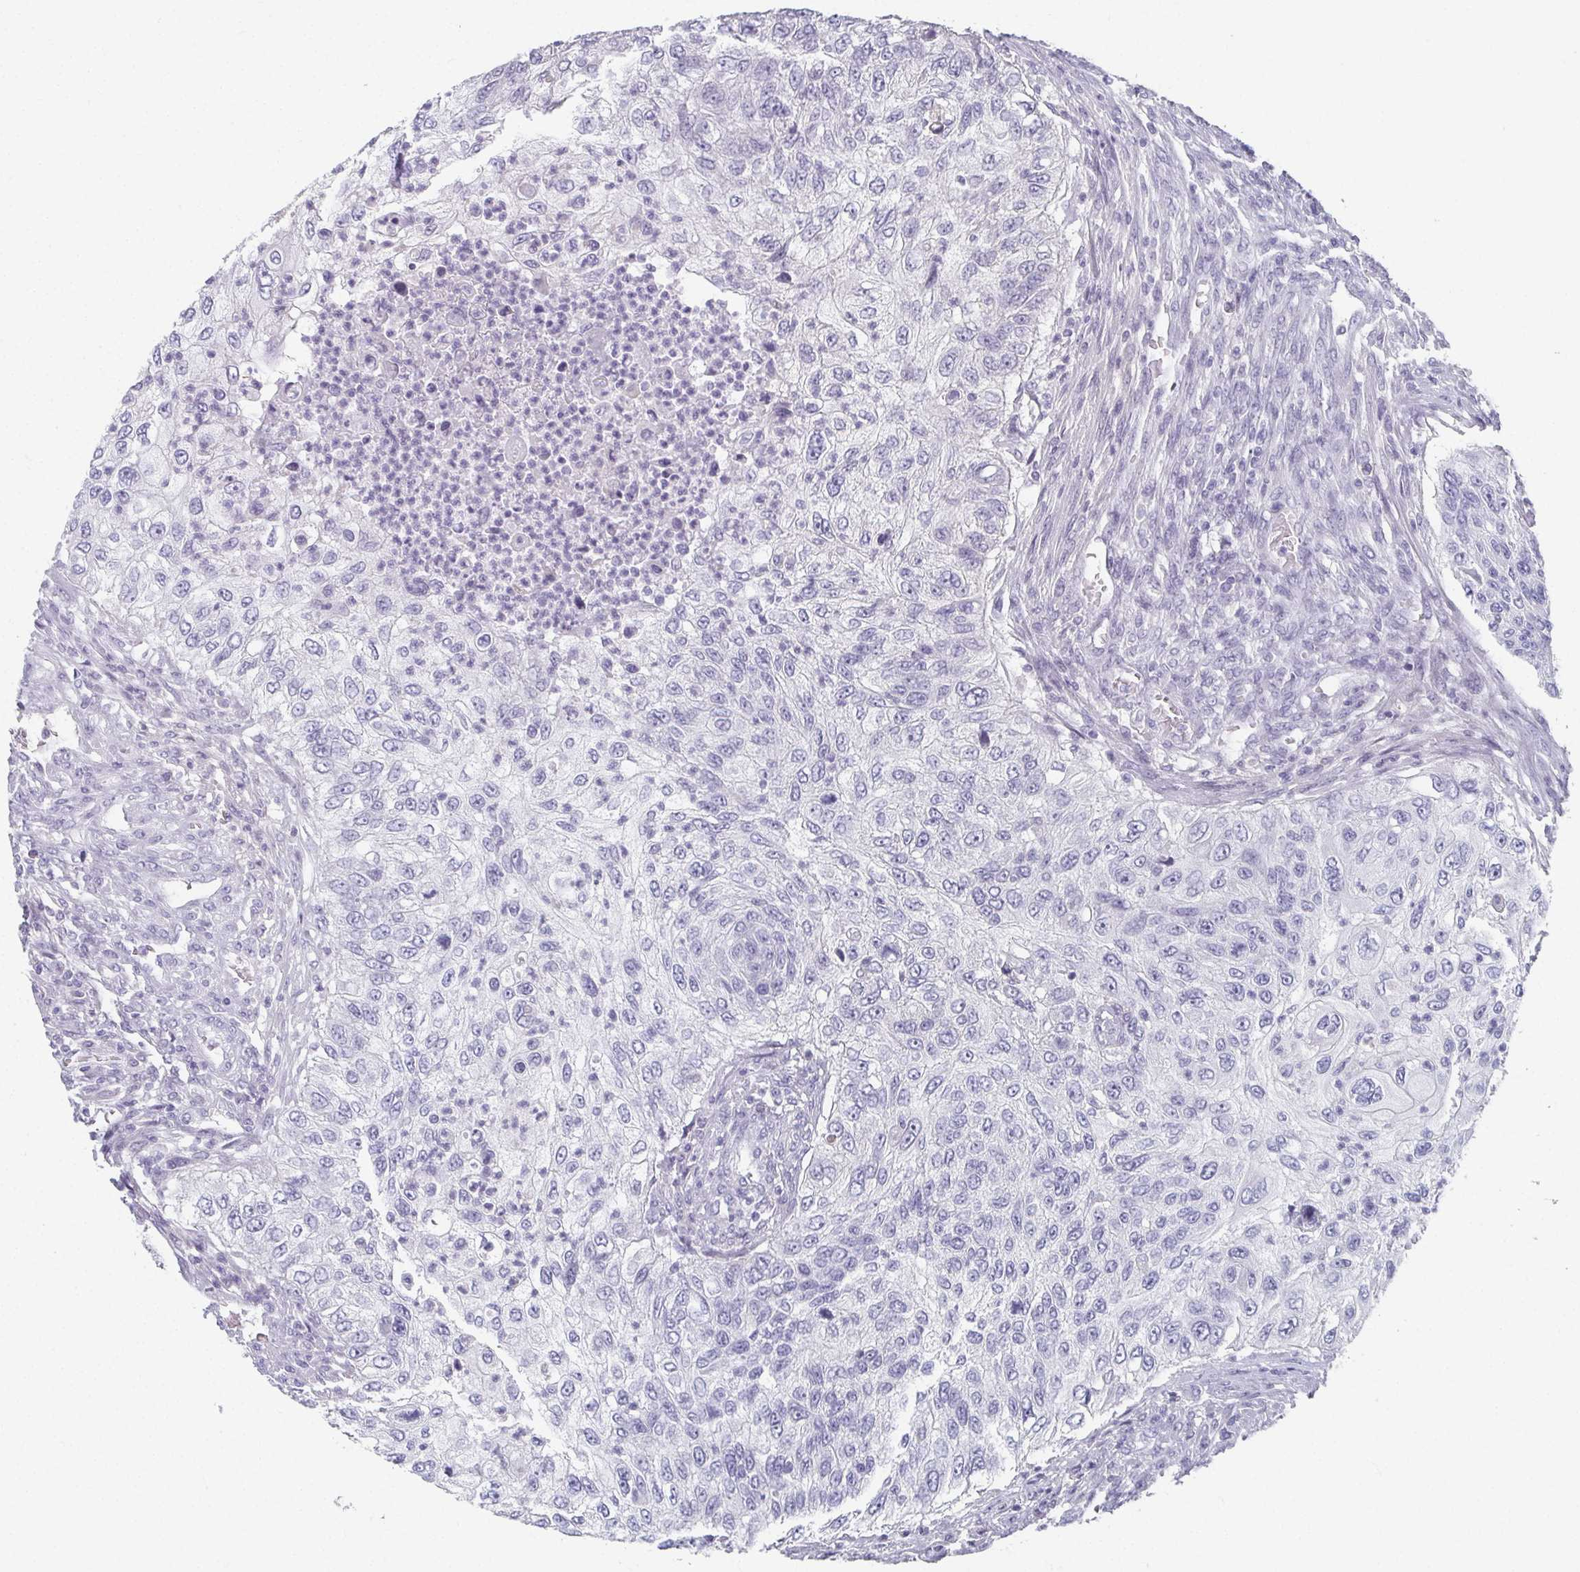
{"staining": {"intensity": "negative", "quantity": "none", "location": "none"}, "tissue": "urothelial cancer", "cell_type": "Tumor cells", "image_type": "cancer", "snomed": [{"axis": "morphology", "description": "Urothelial carcinoma, High grade"}, {"axis": "topography", "description": "Urinary bladder"}], "caption": "Human high-grade urothelial carcinoma stained for a protein using immunohistochemistry (IHC) displays no staining in tumor cells.", "gene": "CAMKV", "patient": {"sex": "female", "age": 60}}